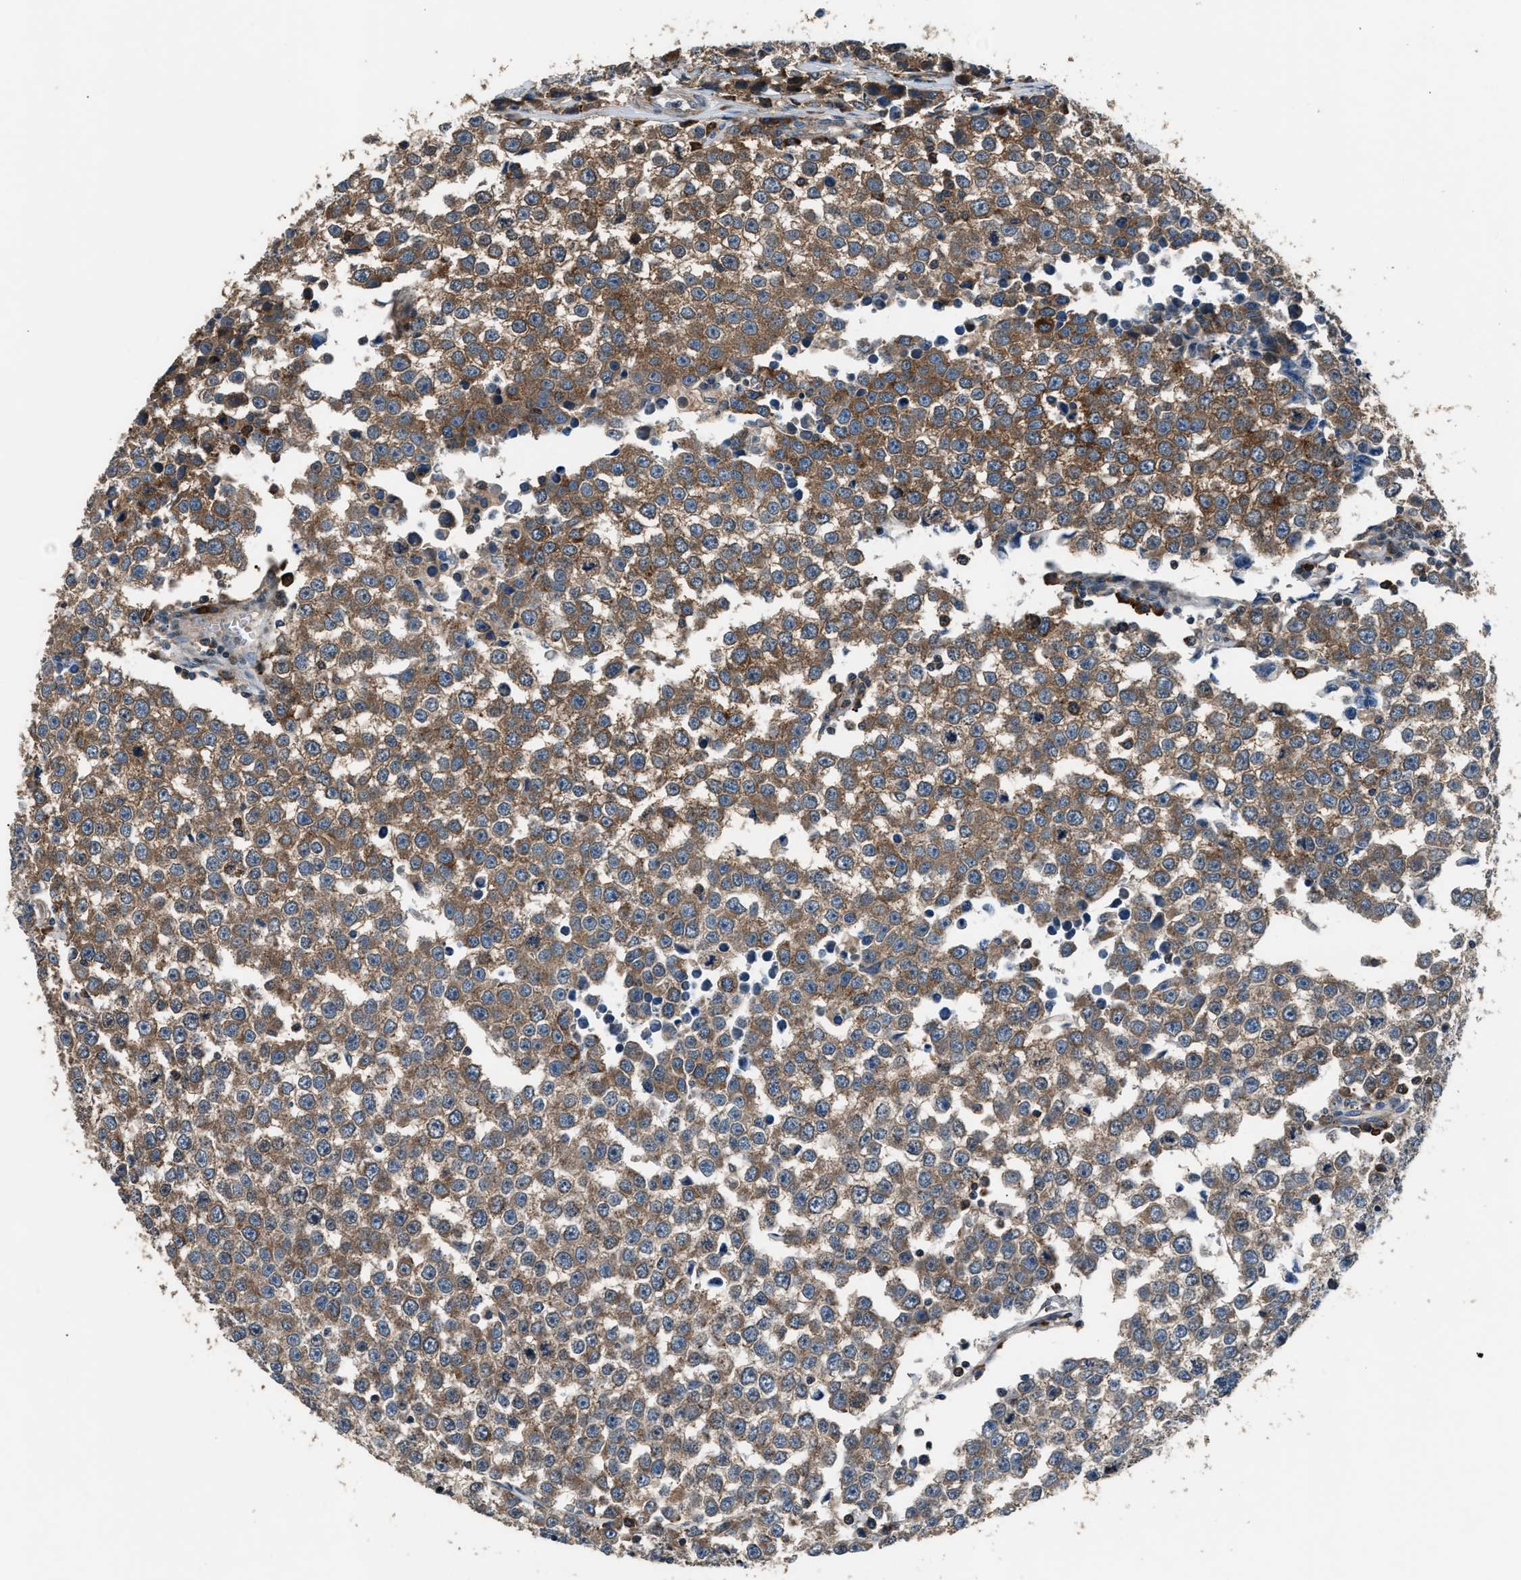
{"staining": {"intensity": "moderate", "quantity": "25%-75%", "location": "cytoplasmic/membranous"}, "tissue": "testis cancer", "cell_type": "Tumor cells", "image_type": "cancer", "snomed": [{"axis": "morphology", "description": "Seminoma, NOS"}, {"axis": "morphology", "description": "Carcinoma, Embryonal, NOS"}, {"axis": "topography", "description": "Testis"}], "caption": "Testis cancer (seminoma) stained with DAB immunohistochemistry reveals medium levels of moderate cytoplasmic/membranous positivity in approximately 25%-75% of tumor cells. (Stains: DAB (3,3'-diaminobenzidine) in brown, nuclei in blue, Microscopy: brightfield microscopy at high magnification).", "gene": "IMPDH2", "patient": {"sex": "male", "age": 52}}